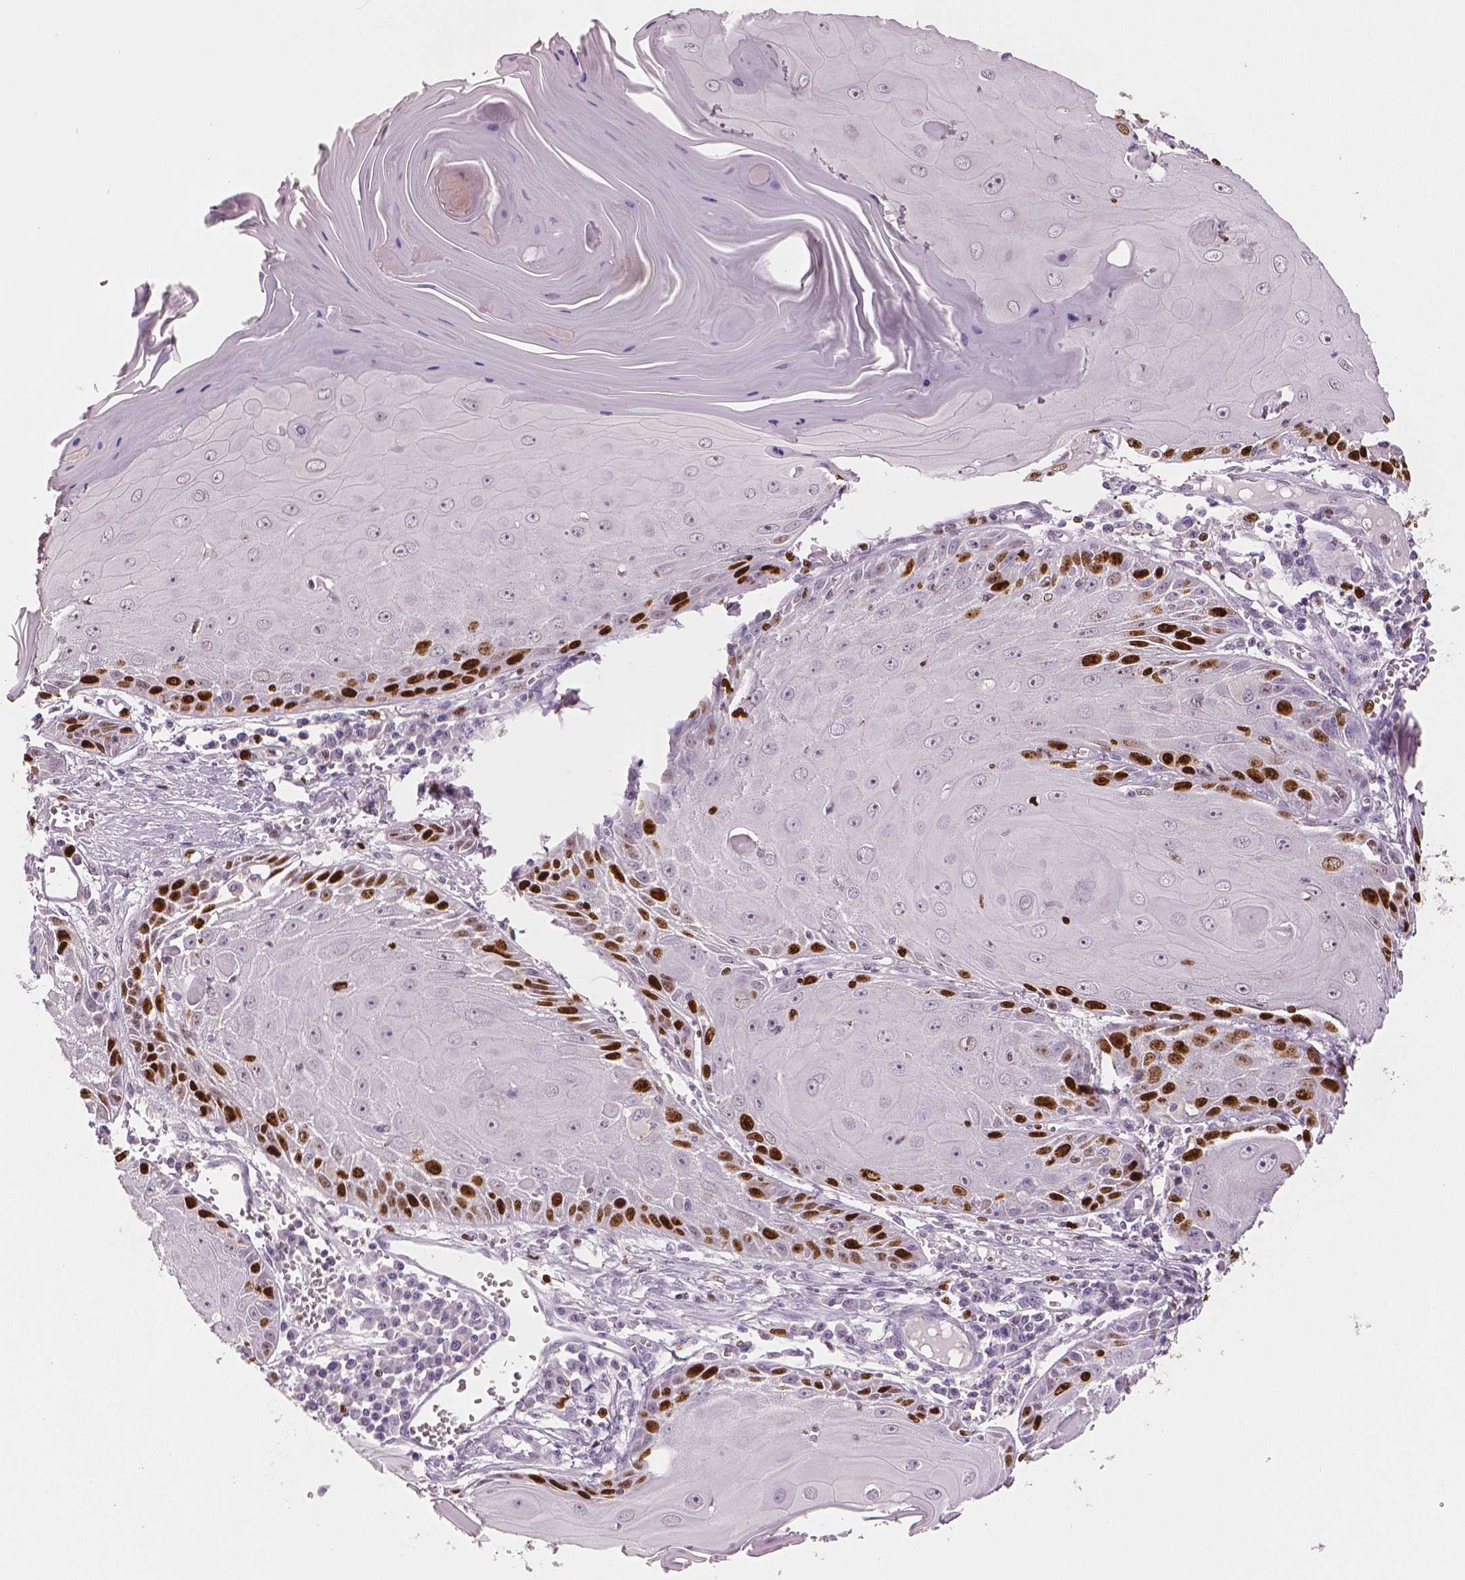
{"staining": {"intensity": "strong", "quantity": "<25%", "location": "nuclear"}, "tissue": "skin cancer", "cell_type": "Tumor cells", "image_type": "cancer", "snomed": [{"axis": "morphology", "description": "Squamous cell carcinoma, NOS"}, {"axis": "topography", "description": "Skin"}, {"axis": "topography", "description": "Vulva"}], "caption": "Human skin cancer stained with a brown dye exhibits strong nuclear positive positivity in about <25% of tumor cells.", "gene": "MKI67", "patient": {"sex": "female", "age": 85}}